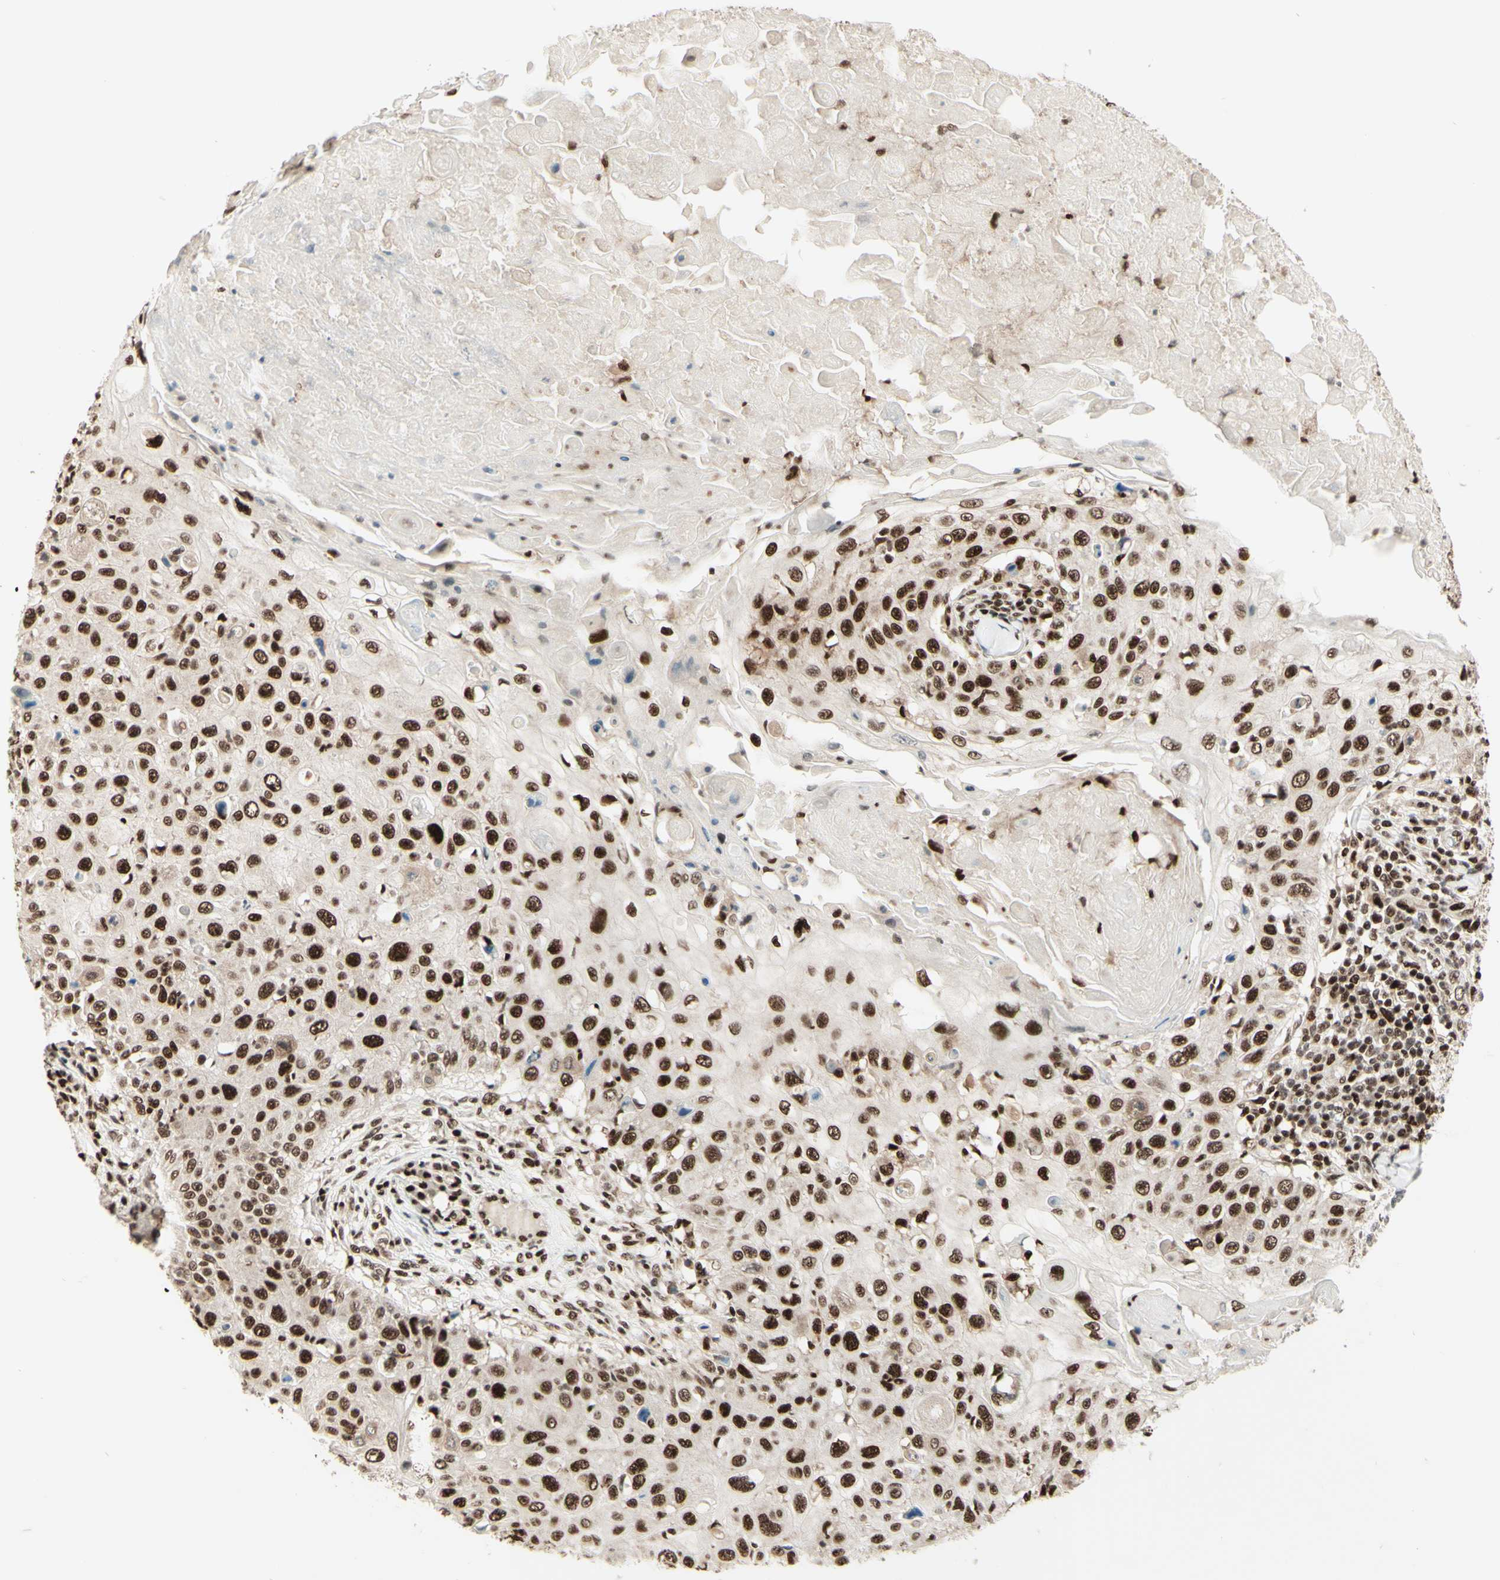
{"staining": {"intensity": "strong", "quantity": ">75%", "location": "nuclear"}, "tissue": "skin cancer", "cell_type": "Tumor cells", "image_type": "cancer", "snomed": [{"axis": "morphology", "description": "Squamous cell carcinoma, NOS"}, {"axis": "topography", "description": "Skin"}], "caption": "IHC image of human skin cancer (squamous cell carcinoma) stained for a protein (brown), which demonstrates high levels of strong nuclear expression in about >75% of tumor cells.", "gene": "NR3C1", "patient": {"sex": "male", "age": 86}}